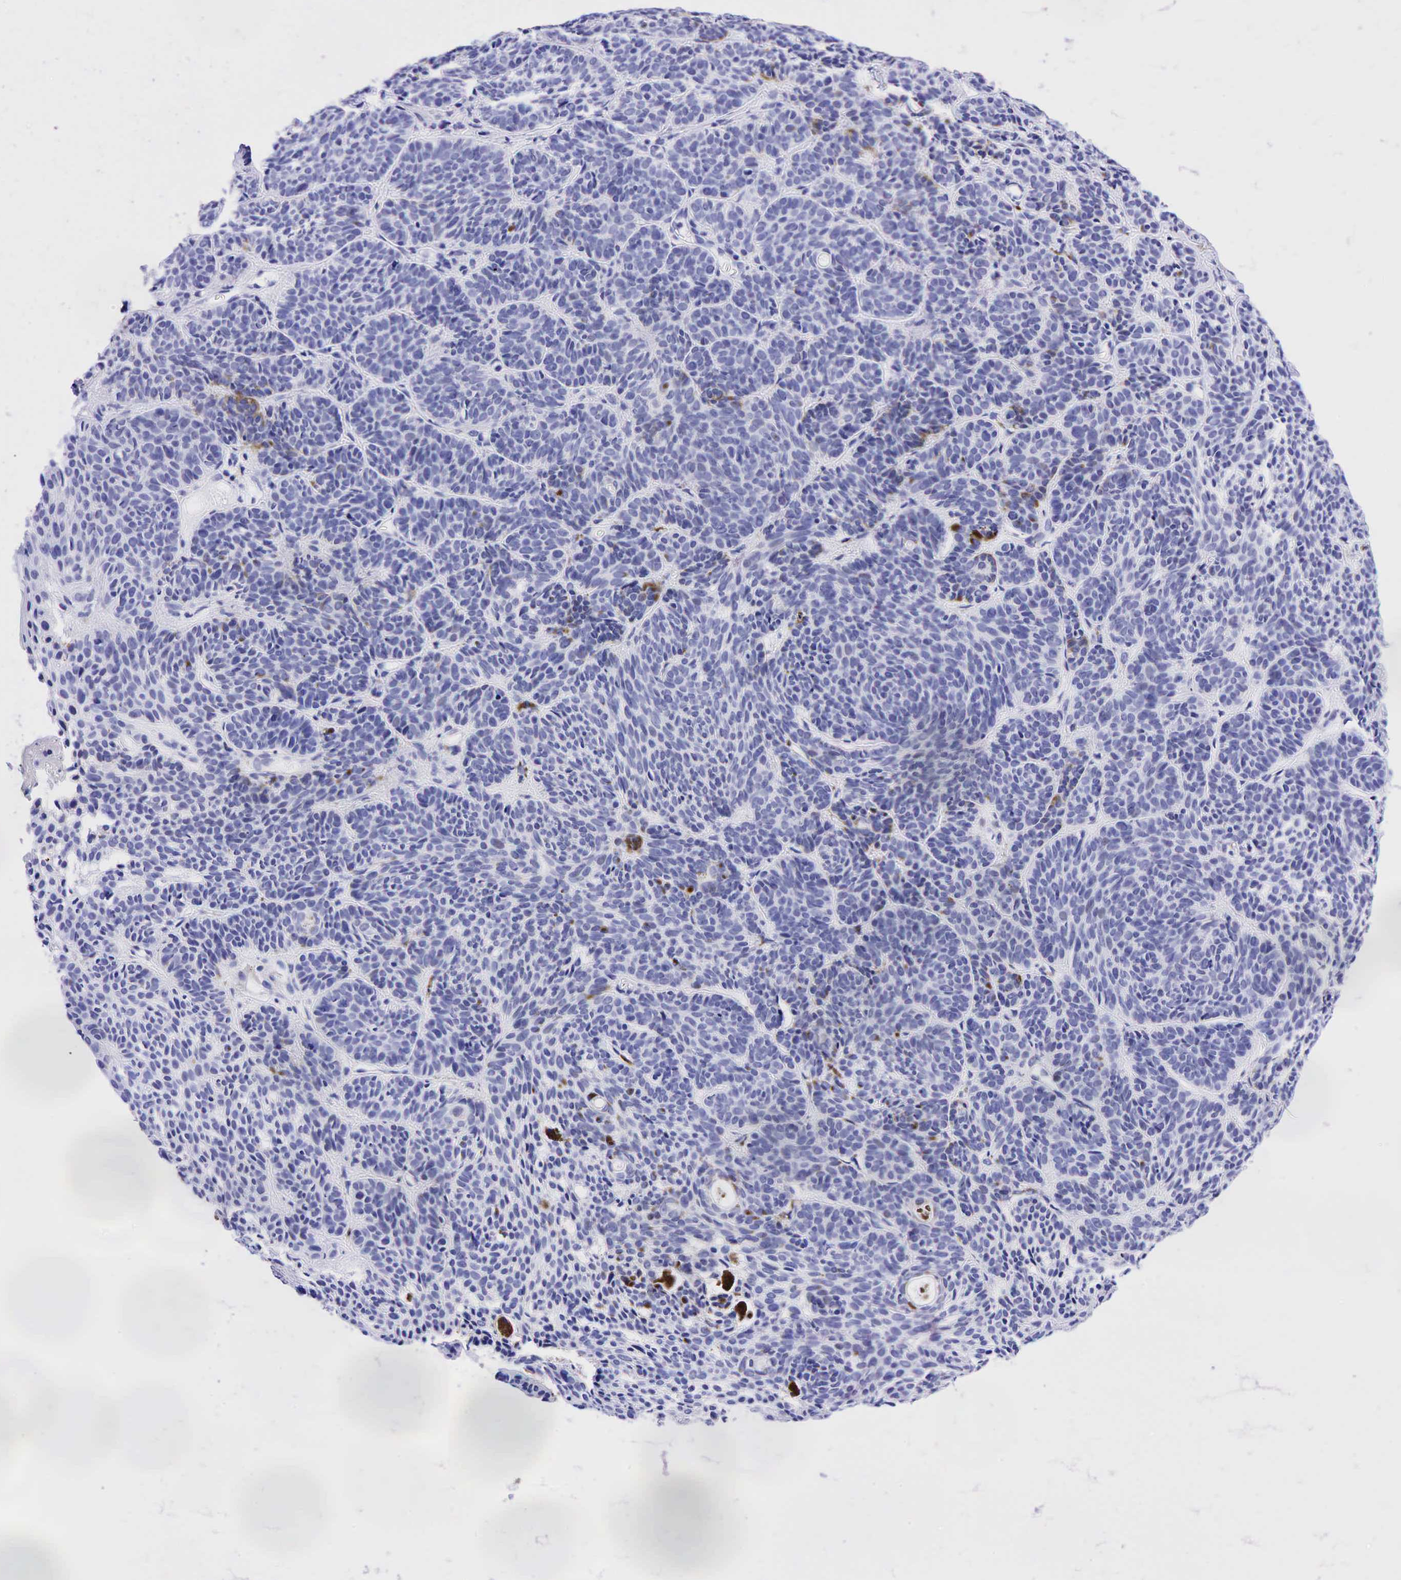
{"staining": {"intensity": "negative", "quantity": "none", "location": "none"}, "tissue": "skin cancer", "cell_type": "Tumor cells", "image_type": "cancer", "snomed": [{"axis": "morphology", "description": "Basal cell carcinoma"}, {"axis": "topography", "description": "Skin"}], "caption": "Skin cancer stained for a protein using IHC demonstrates no positivity tumor cells.", "gene": "CD79A", "patient": {"sex": "female", "age": 62}}